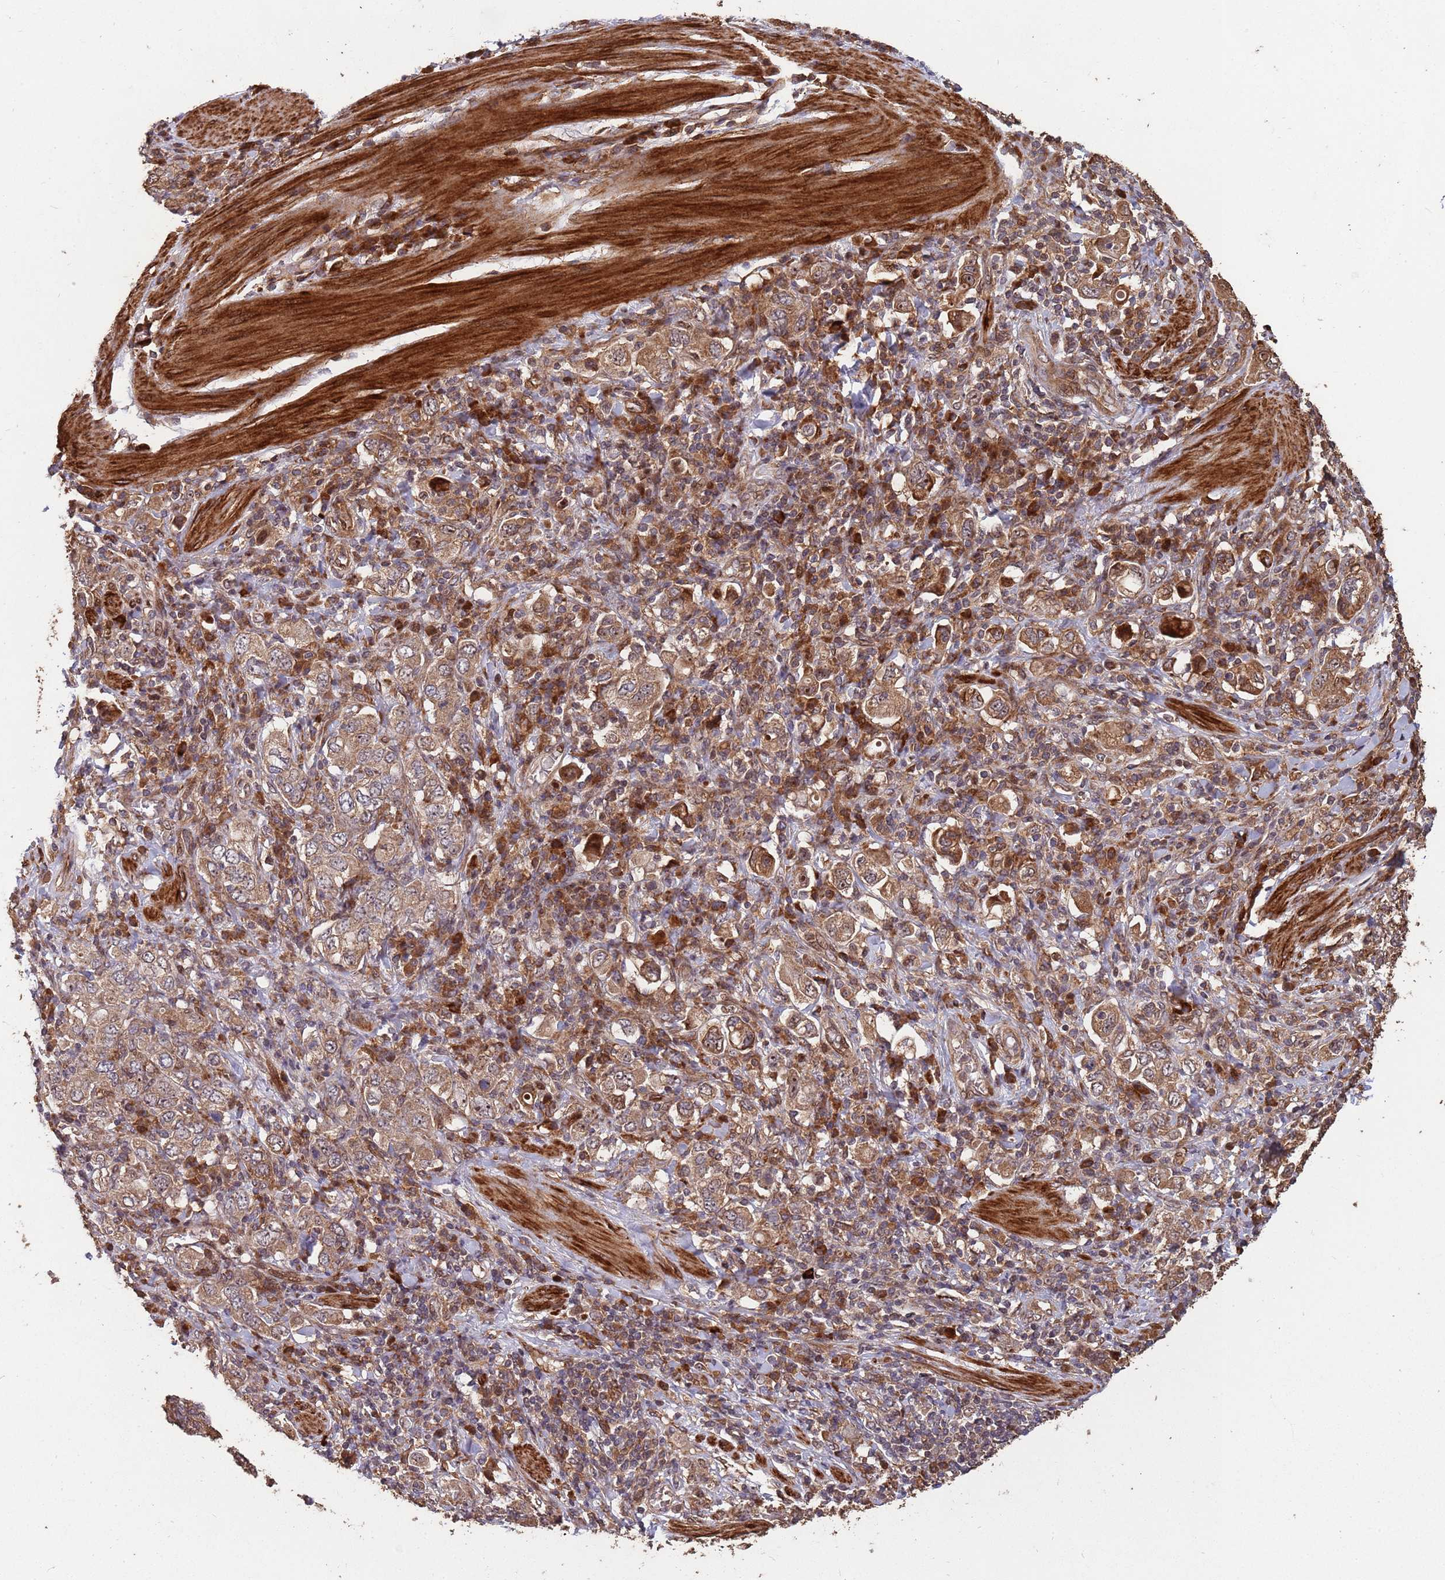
{"staining": {"intensity": "moderate", "quantity": ">75%", "location": "cytoplasmic/membranous"}, "tissue": "stomach cancer", "cell_type": "Tumor cells", "image_type": "cancer", "snomed": [{"axis": "morphology", "description": "Adenocarcinoma, NOS"}, {"axis": "topography", "description": "Stomach, upper"}, {"axis": "topography", "description": "Stomach"}], "caption": "High-magnification brightfield microscopy of stomach cancer stained with DAB (brown) and counterstained with hematoxylin (blue). tumor cells exhibit moderate cytoplasmic/membranous staining is seen in about>75% of cells.", "gene": "ZNF428", "patient": {"sex": "male", "age": 62}}